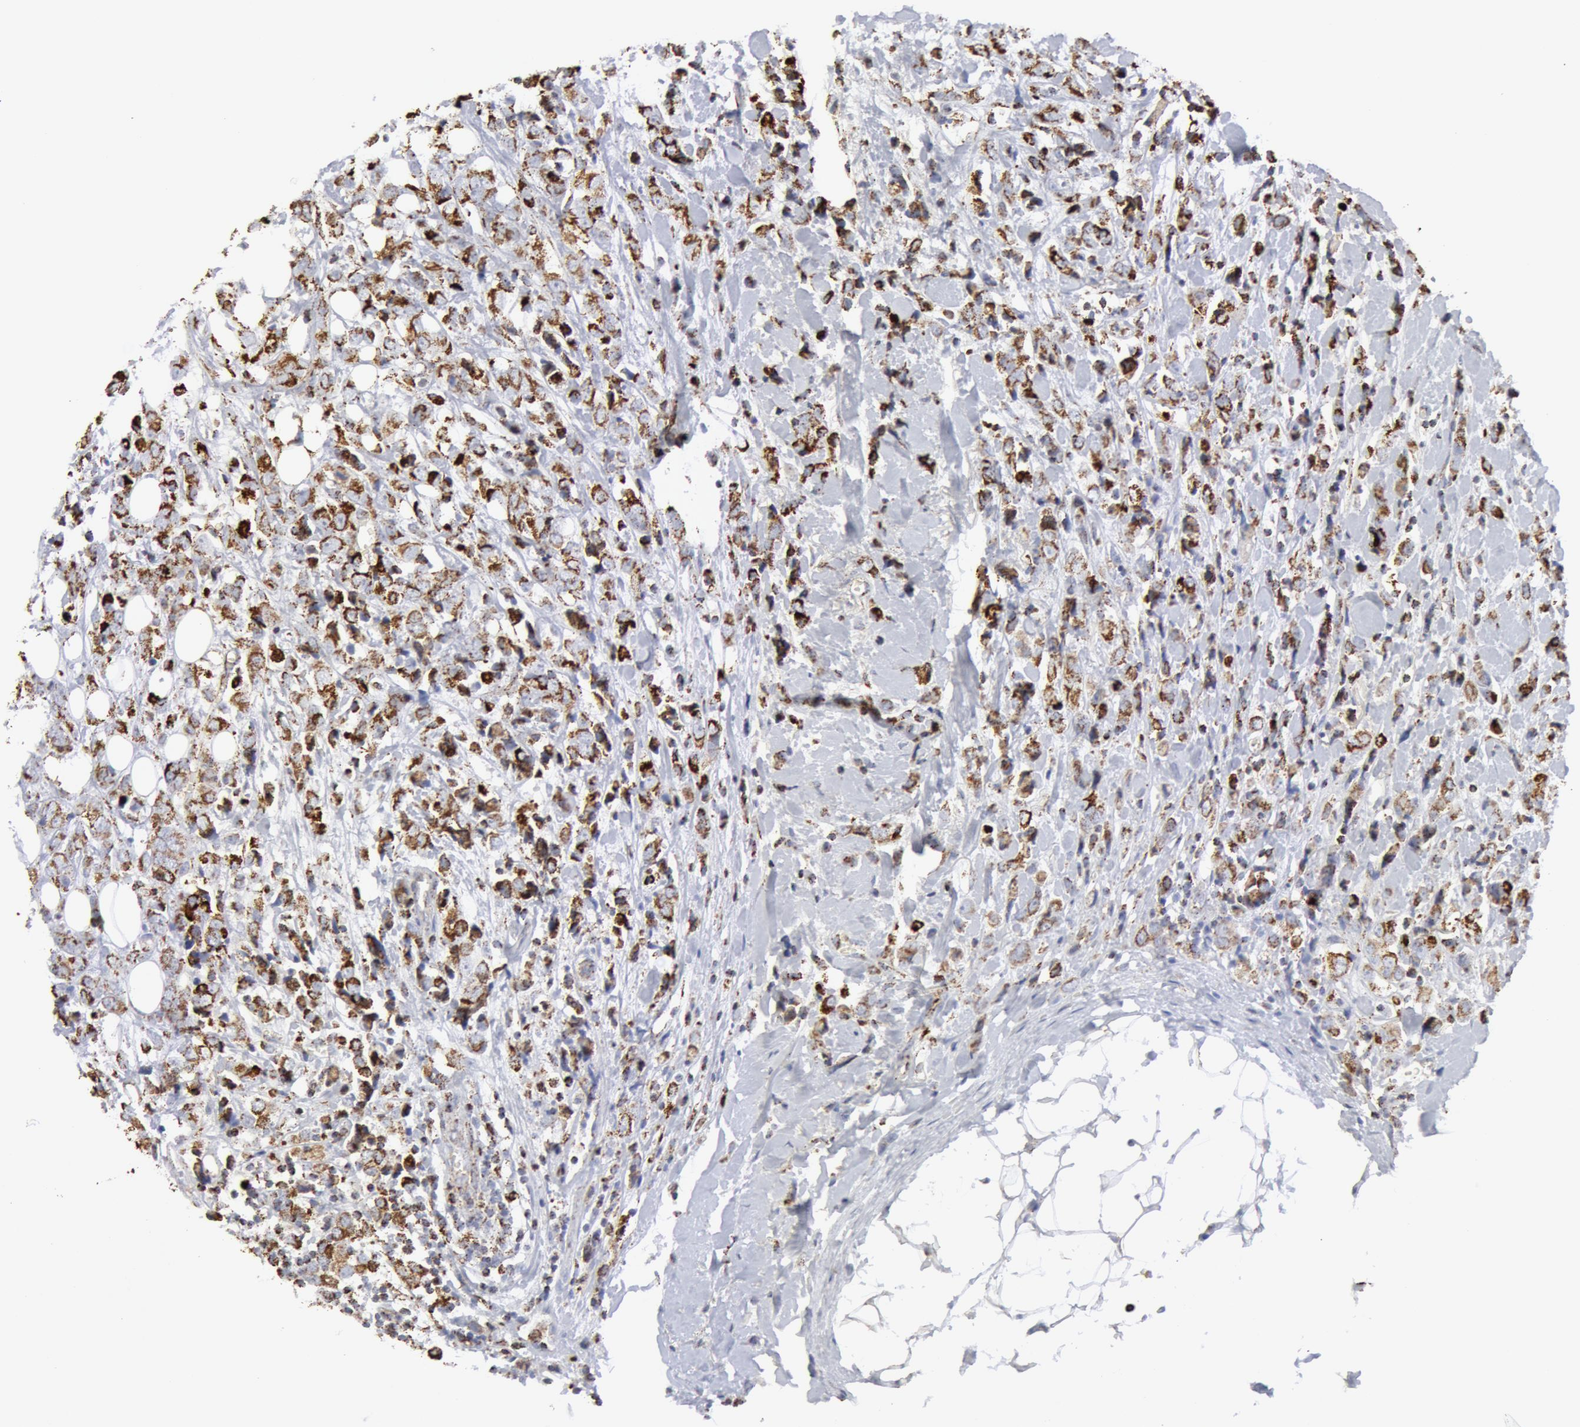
{"staining": {"intensity": "moderate", "quantity": ">75%", "location": "cytoplasmic/membranous"}, "tissue": "breast cancer", "cell_type": "Tumor cells", "image_type": "cancer", "snomed": [{"axis": "morphology", "description": "Lobular carcinoma"}, {"axis": "topography", "description": "Breast"}], "caption": "Breast cancer stained with a brown dye displays moderate cytoplasmic/membranous positive positivity in approximately >75% of tumor cells.", "gene": "ATP5F1B", "patient": {"sex": "female", "age": 57}}